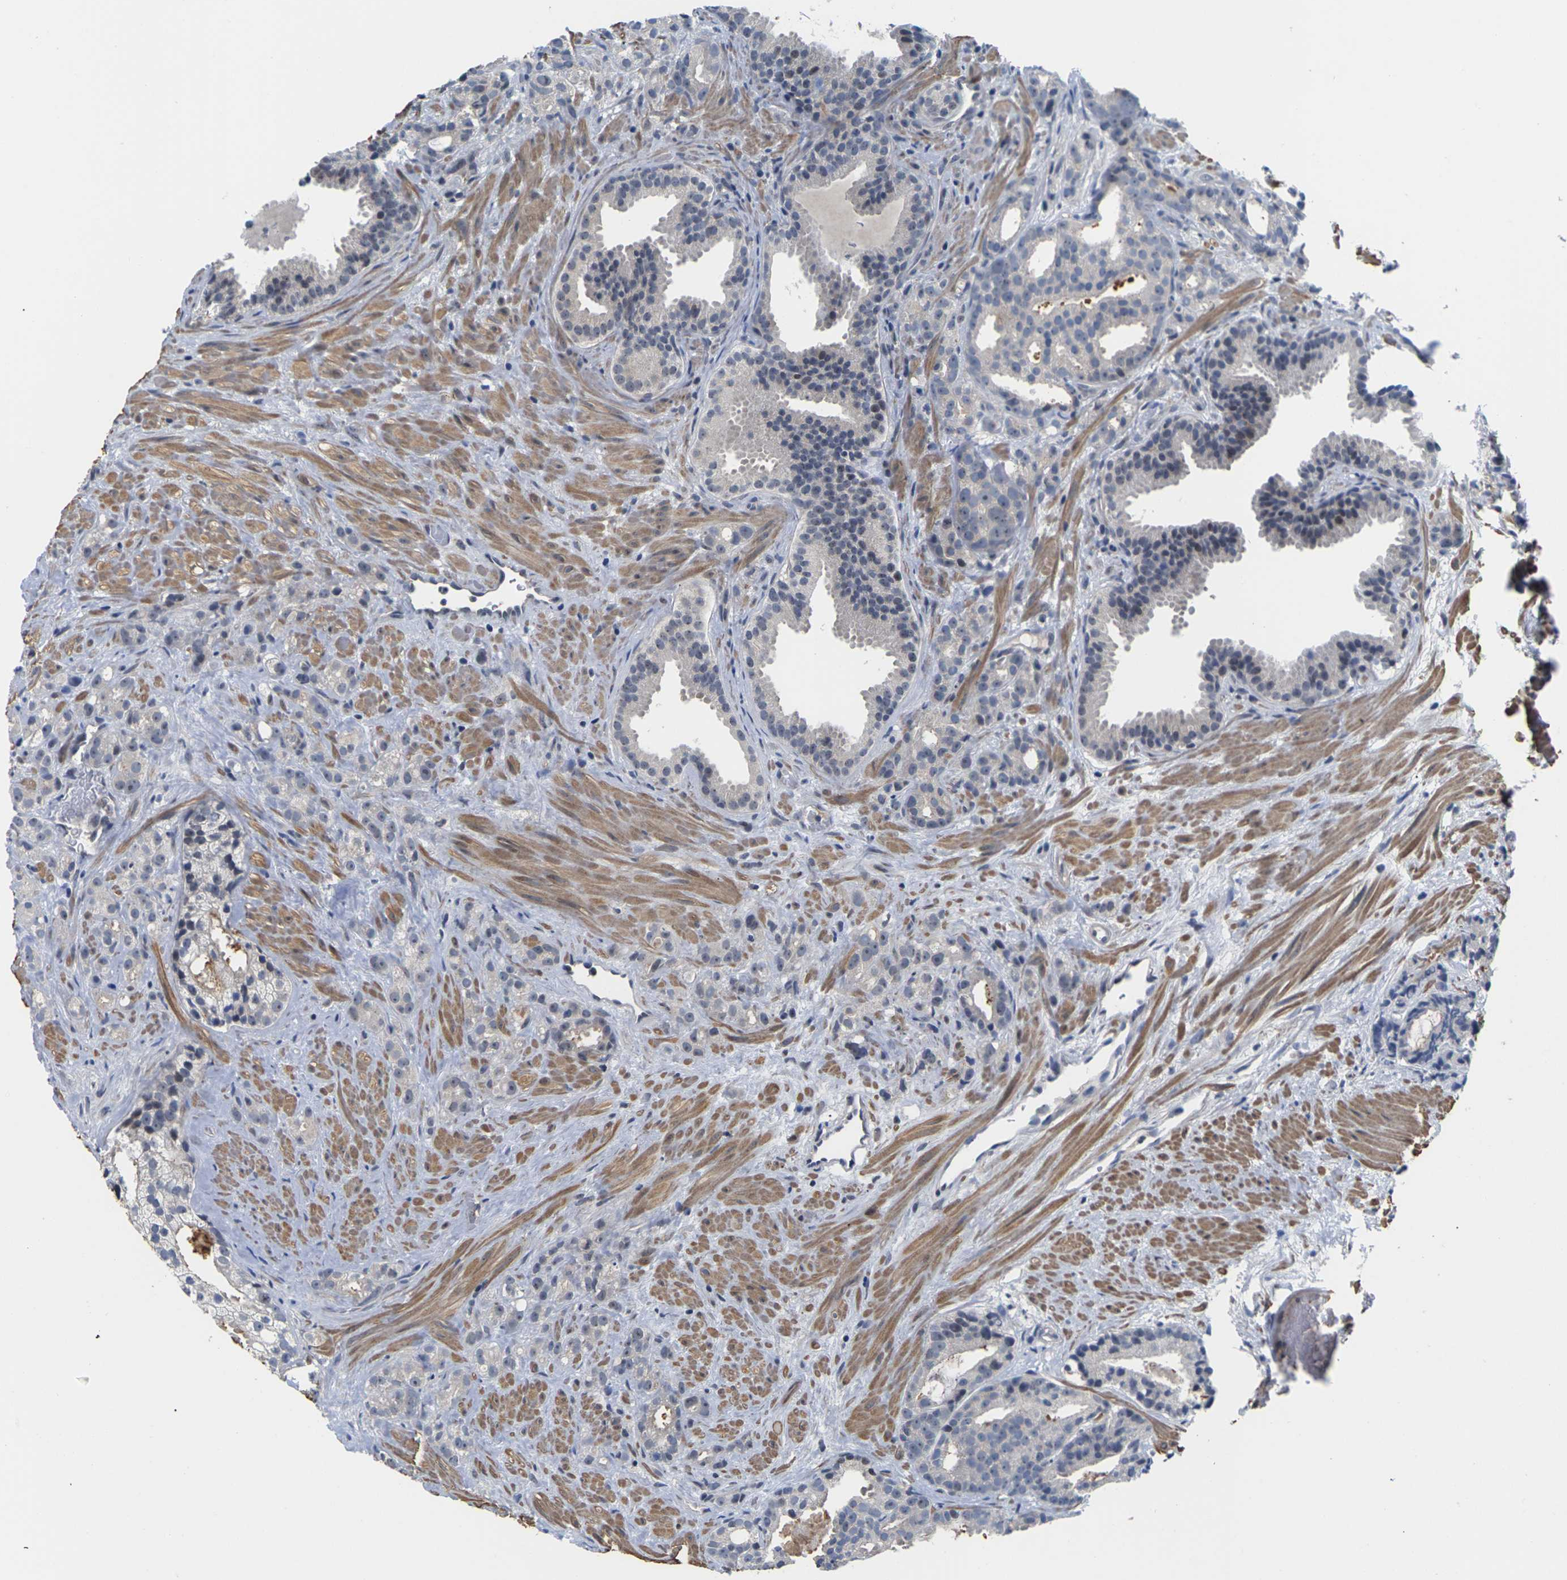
{"staining": {"intensity": "negative", "quantity": "none", "location": "none"}, "tissue": "prostate cancer", "cell_type": "Tumor cells", "image_type": "cancer", "snomed": [{"axis": "morphology", "description": "Adenocarcinoma, Low grade"}, {"axis": "topography", "description": "Prostate"}], "caption": "High power microscopy photomicrograph of an immunohistochemistry micrograph of adenocarcinoma (low-grade) (prostate), revealing no significant staining in tumor cells.", "gene": "ST6GAL2", "patient": {"sex": "male", "age": 89}}